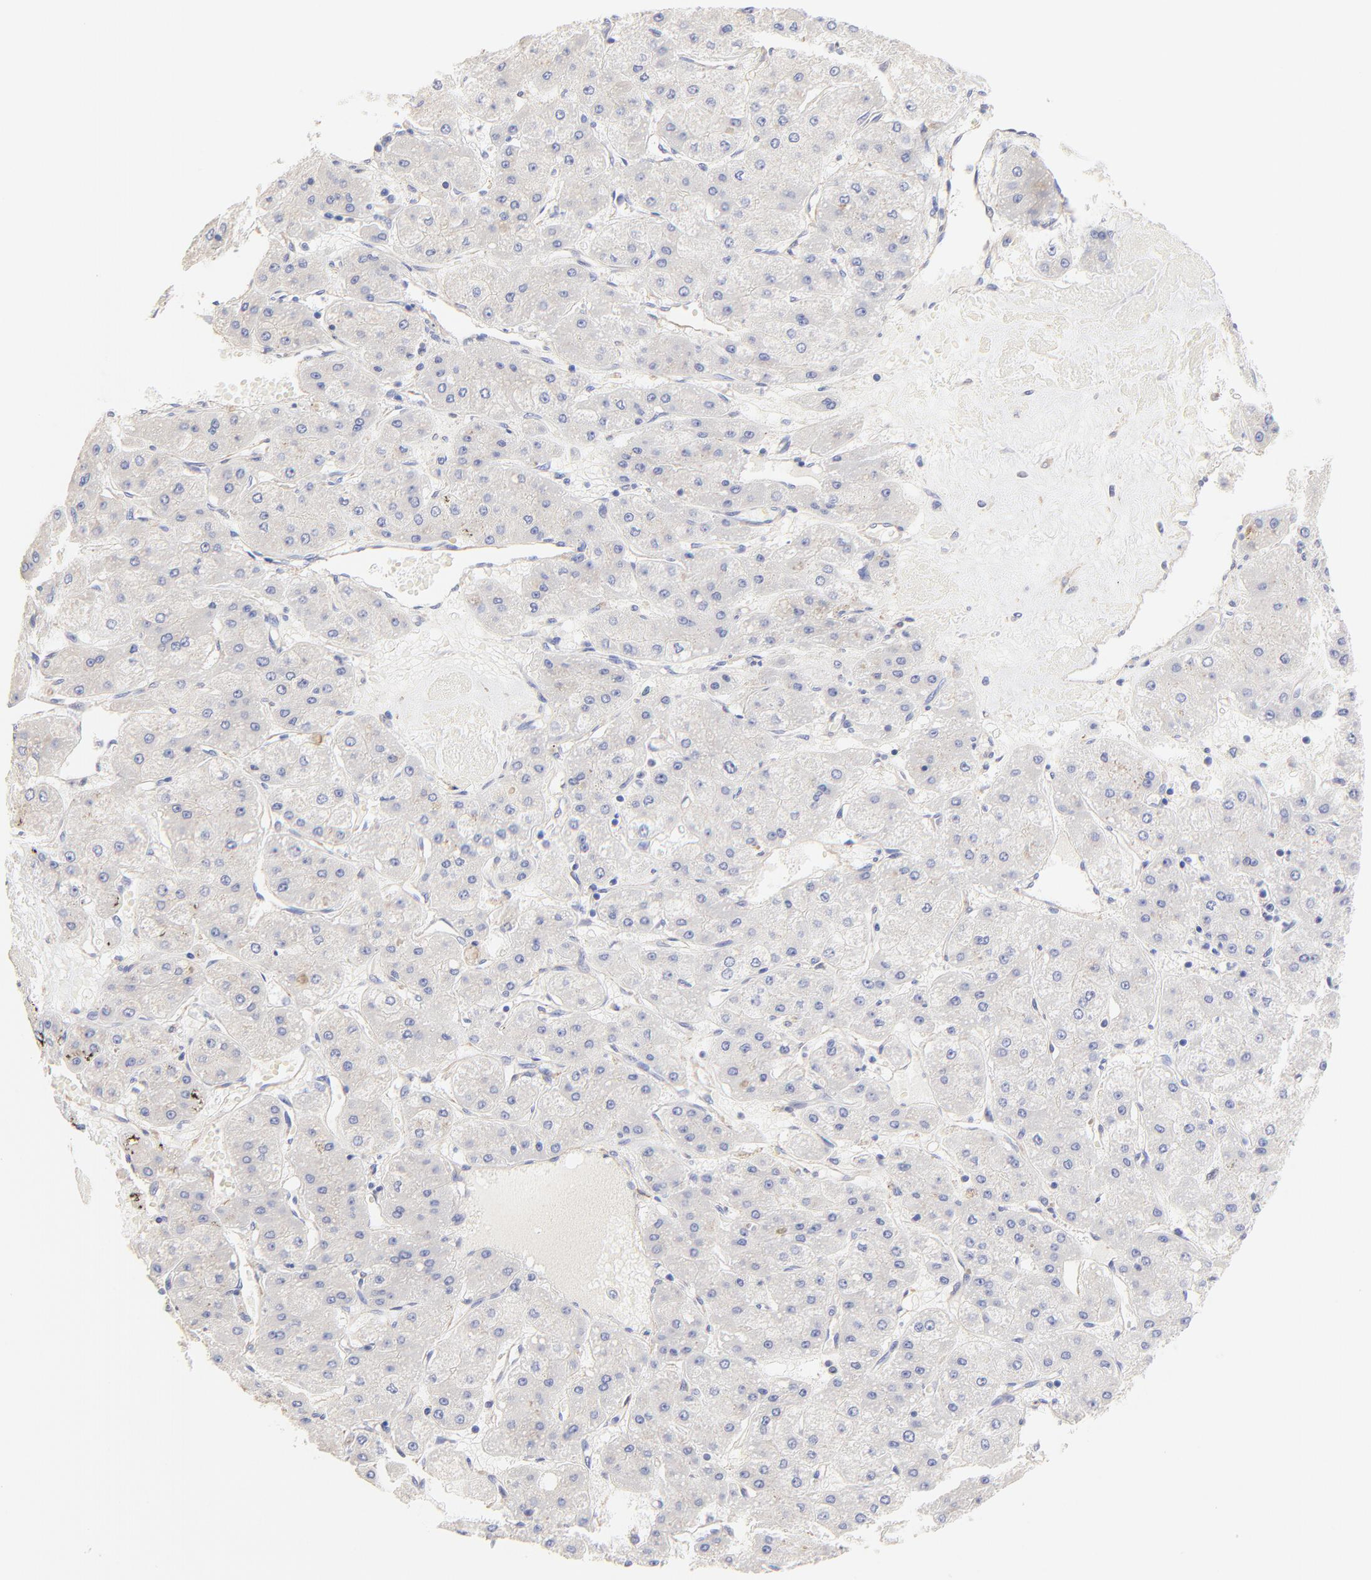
{"staining": {"intensity": "negative", "quantity": "none", "location": "none"}, "tissue": "liver cancer", "cell_type": "Tumor cells", "image_type": "cancer", "snomed": [{"axis": "morphology", "description": "Carcinoma, Hepatocellular, NOS"}, {"axis": "topography", "description": "Liver"}], "caption": "The IHC micrograph has no significant positivity in tumor cells of liver cancer tissue.", "gene": "ACTRT1", "patient": {"sex": "female", "age": 52}}